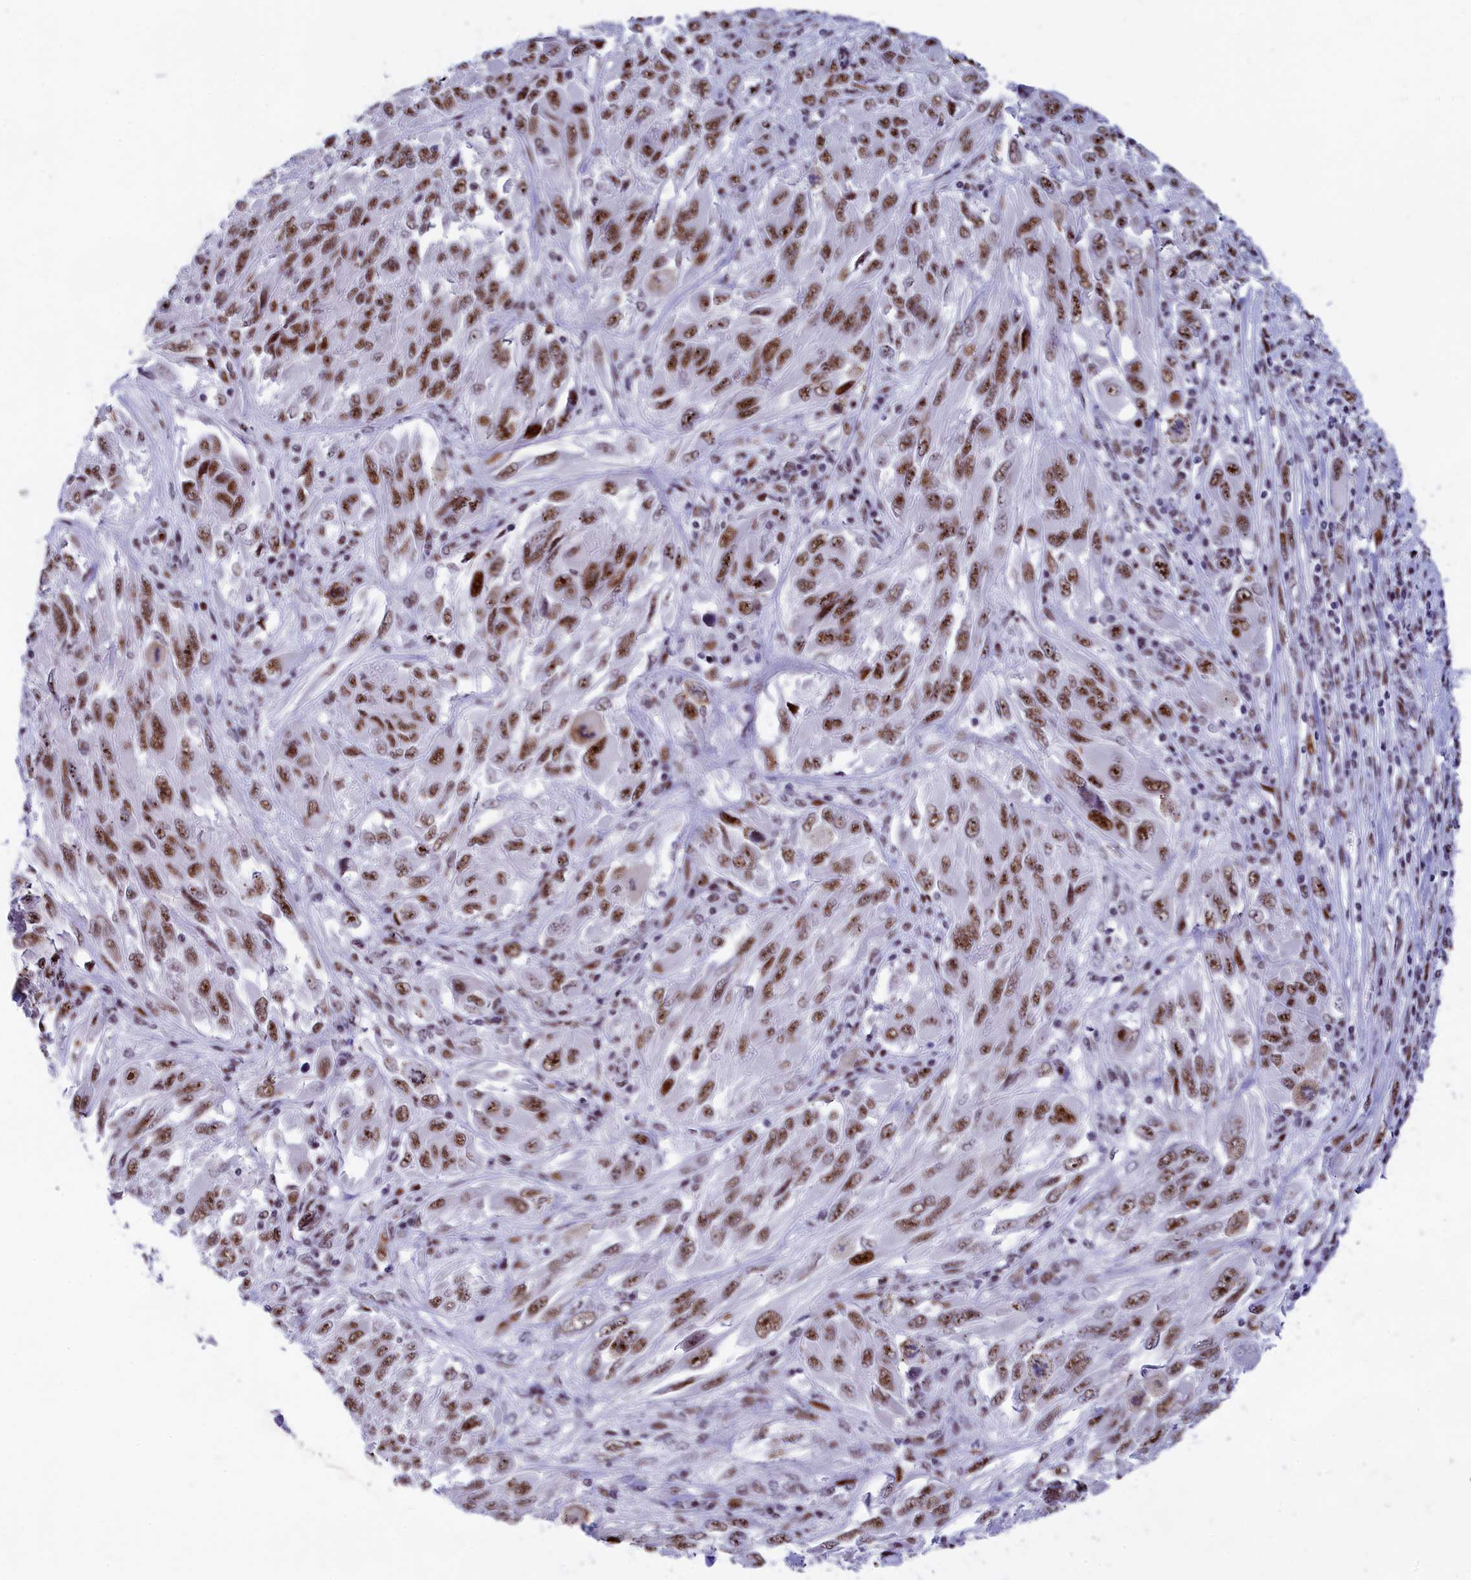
{"staining": {"intensity": "moderate", "quantity": ">75%", "location": "nuclear"}, "tissue": "melanoma", "cell_type": "Tumor cells", "image_type": "cancer", "snomed": [{"axis": "morphology", "description": "Malignant melanoma, NOS"}, {"axis": "topography", "description": "Skin"}], "caption": "Melanoma stained with a brown dye exhibits moderate nuclear positive positivity in approximately >75% of tumor cells.", "gene": "NSA2", "patient": {"sex": "female", "age": 91}}